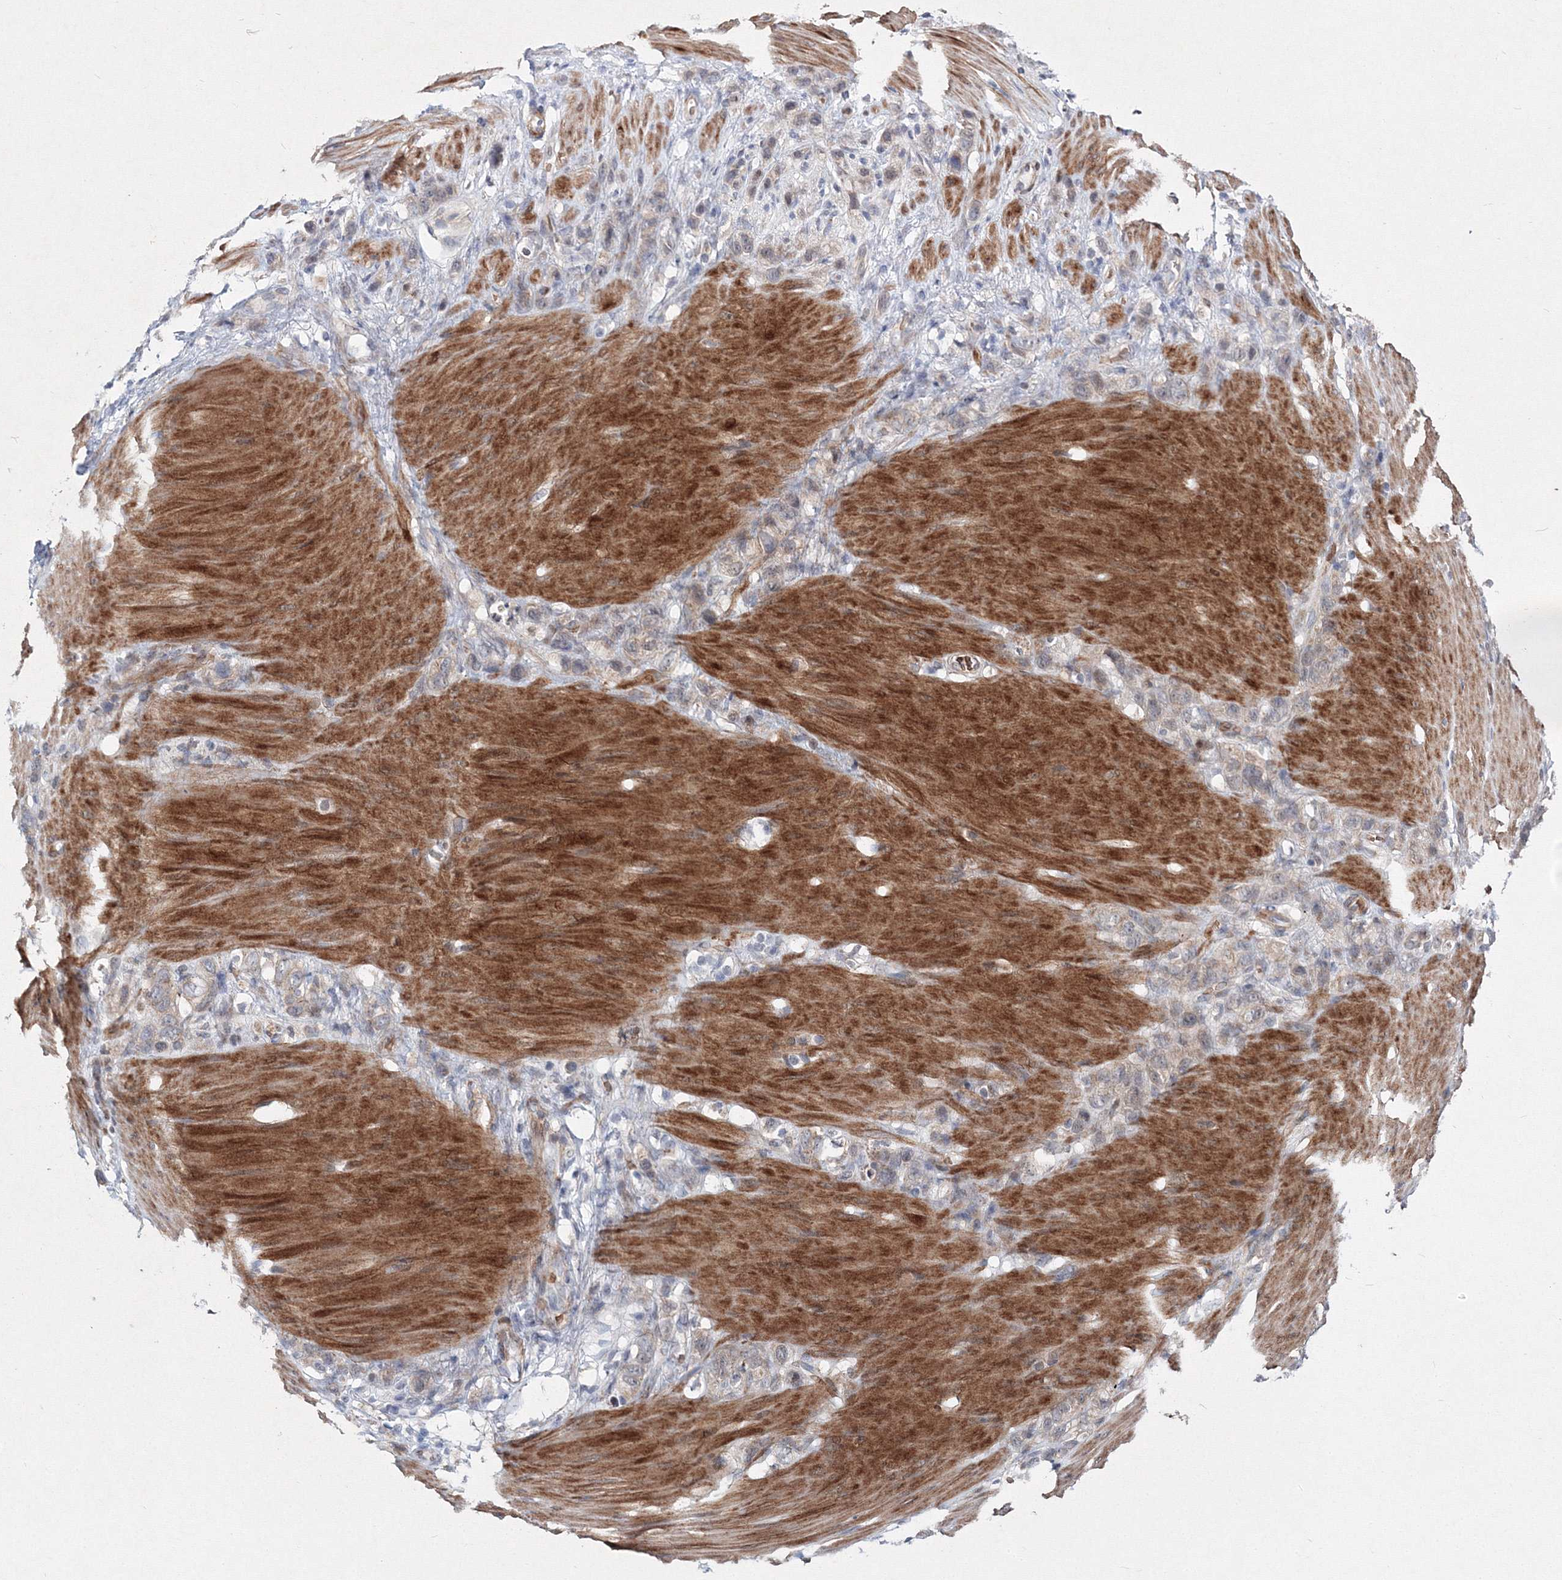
{"staining": {"intensity": "weak", "quantity": "25%-75%", "location": "cytoplasmic/membranous"}, "tissue": "stomach cancer", "cell_type": "Tumor cells", "image_type": "cancer", "snomed": [{"axis": "morphology", "description": "Normal tissue, NOS"}, {"axis": "morphology", "description": "Adenocarcinoma, NOS"}, {"axis": "morphology", "description": "Adenocarcinoma, High grade"}, {"axis": "topography", "description": "Stomach, upper"}, {"axis": "topography", "description": "Stomach"}], "caption": "Approximately 25%-75% of tumor cells in human stomach cancer reveal weak cytoplasmic/membranous protein expression as visualized by brown immunohistochemical staining.", "gene": "C11orf52", "patient": {"sex": "female", "age": 65}}